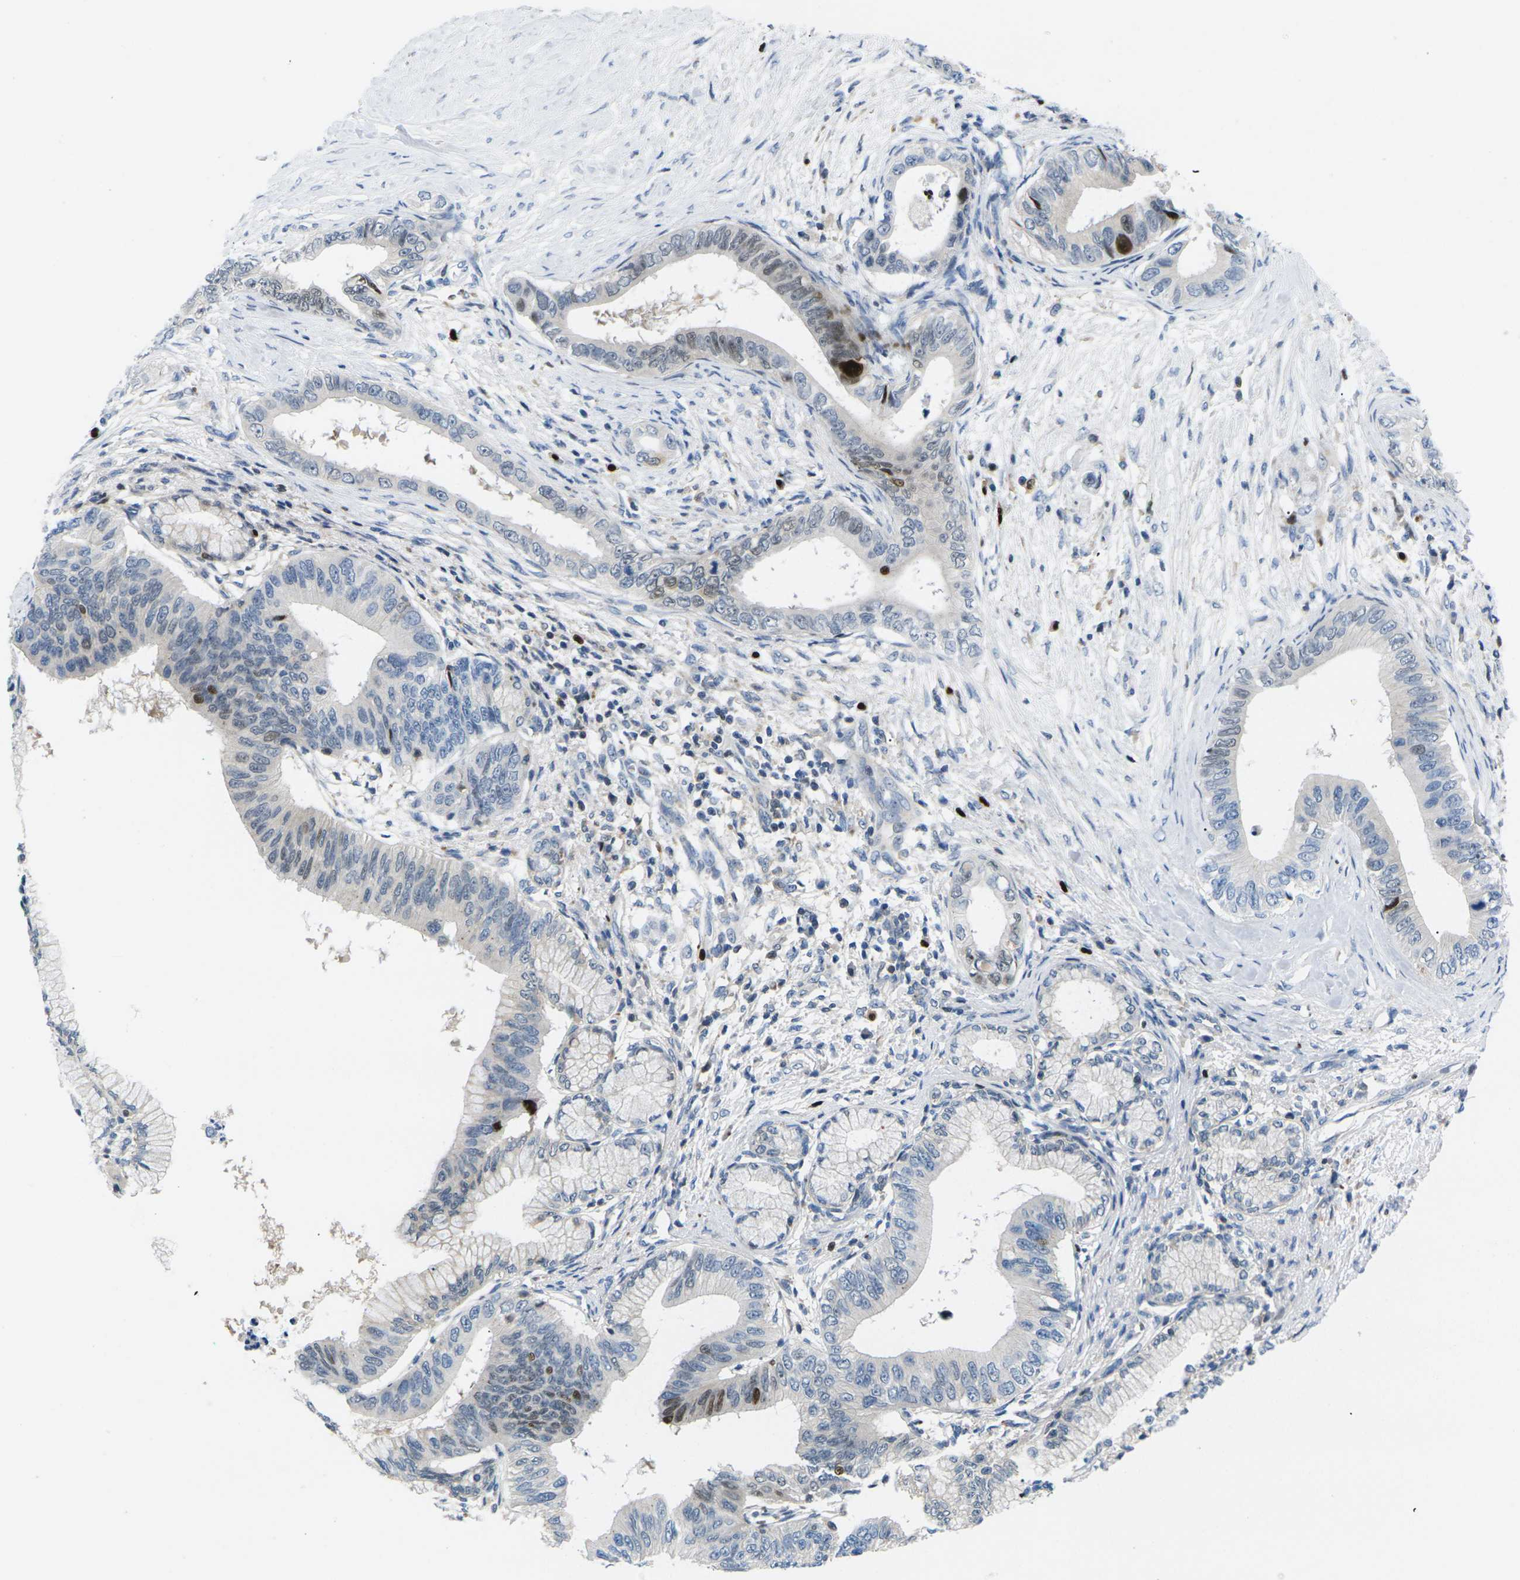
{"staining": {"intensity": "moderate", "quantity": "<25%", "location": "nuclear"}, "tissue": "pancreatic cancer", "cell_type": "Tumor cells", "image_type": "cancer", "snomed": [{"axis": "morphology", "description": "Adenocarcinoma, NOS"}, {"axis": "topography", "description": "Pancreas"}], "caption": "A brown stain shows moderate nuclear positivity of a protein in human pancreatic cancer tumor cells. Using DAB (3,3'-diaminobenzidine) (brown) and hematoxylin (blue) stains, captured at high magnification using brightfield microscopy.", "gene": "RPS6KA3", "patient": {"sex": "male", "age": 77}}